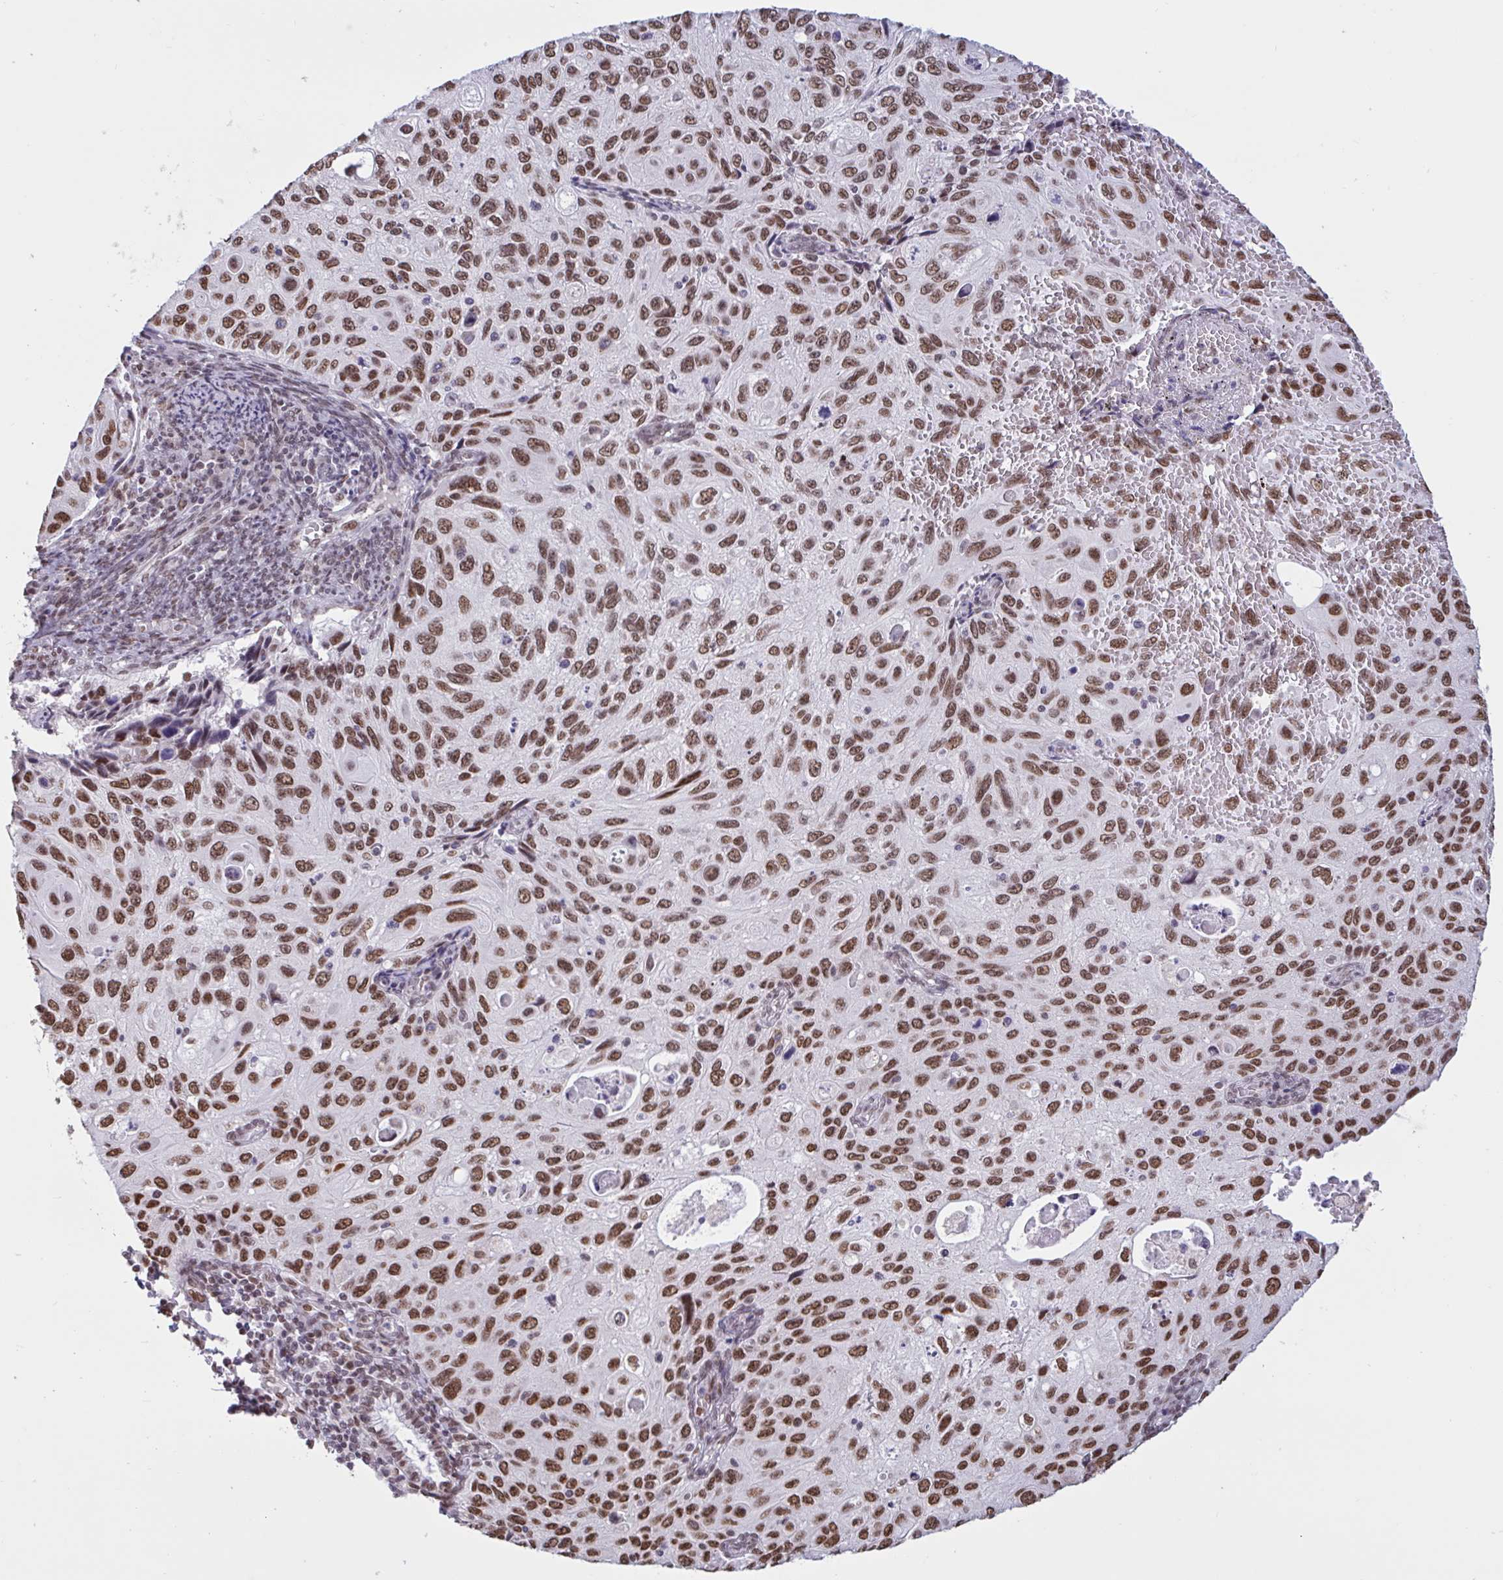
{"staining": {"intensity": "strong", "quantity": ">75%", "location": "nuclear"}, "tissue": "cervical cancer", "cell_type": "Tumor cells", "image_type": "cancer", "snomed": [{"axis": "morphology", "description": "Squamous cell carcinoma, NOS"}, {"axis": "topography", "description": "Cervix"}], "caption": "Brown immunohistochemical staining in human cervical cancer (squamous cell carcinoma) exhibits strong nuclear positivity in about >75% of tumor cells.", "gene": "CBFA2T2", "patient": {"sex": "female", "age": 70}}